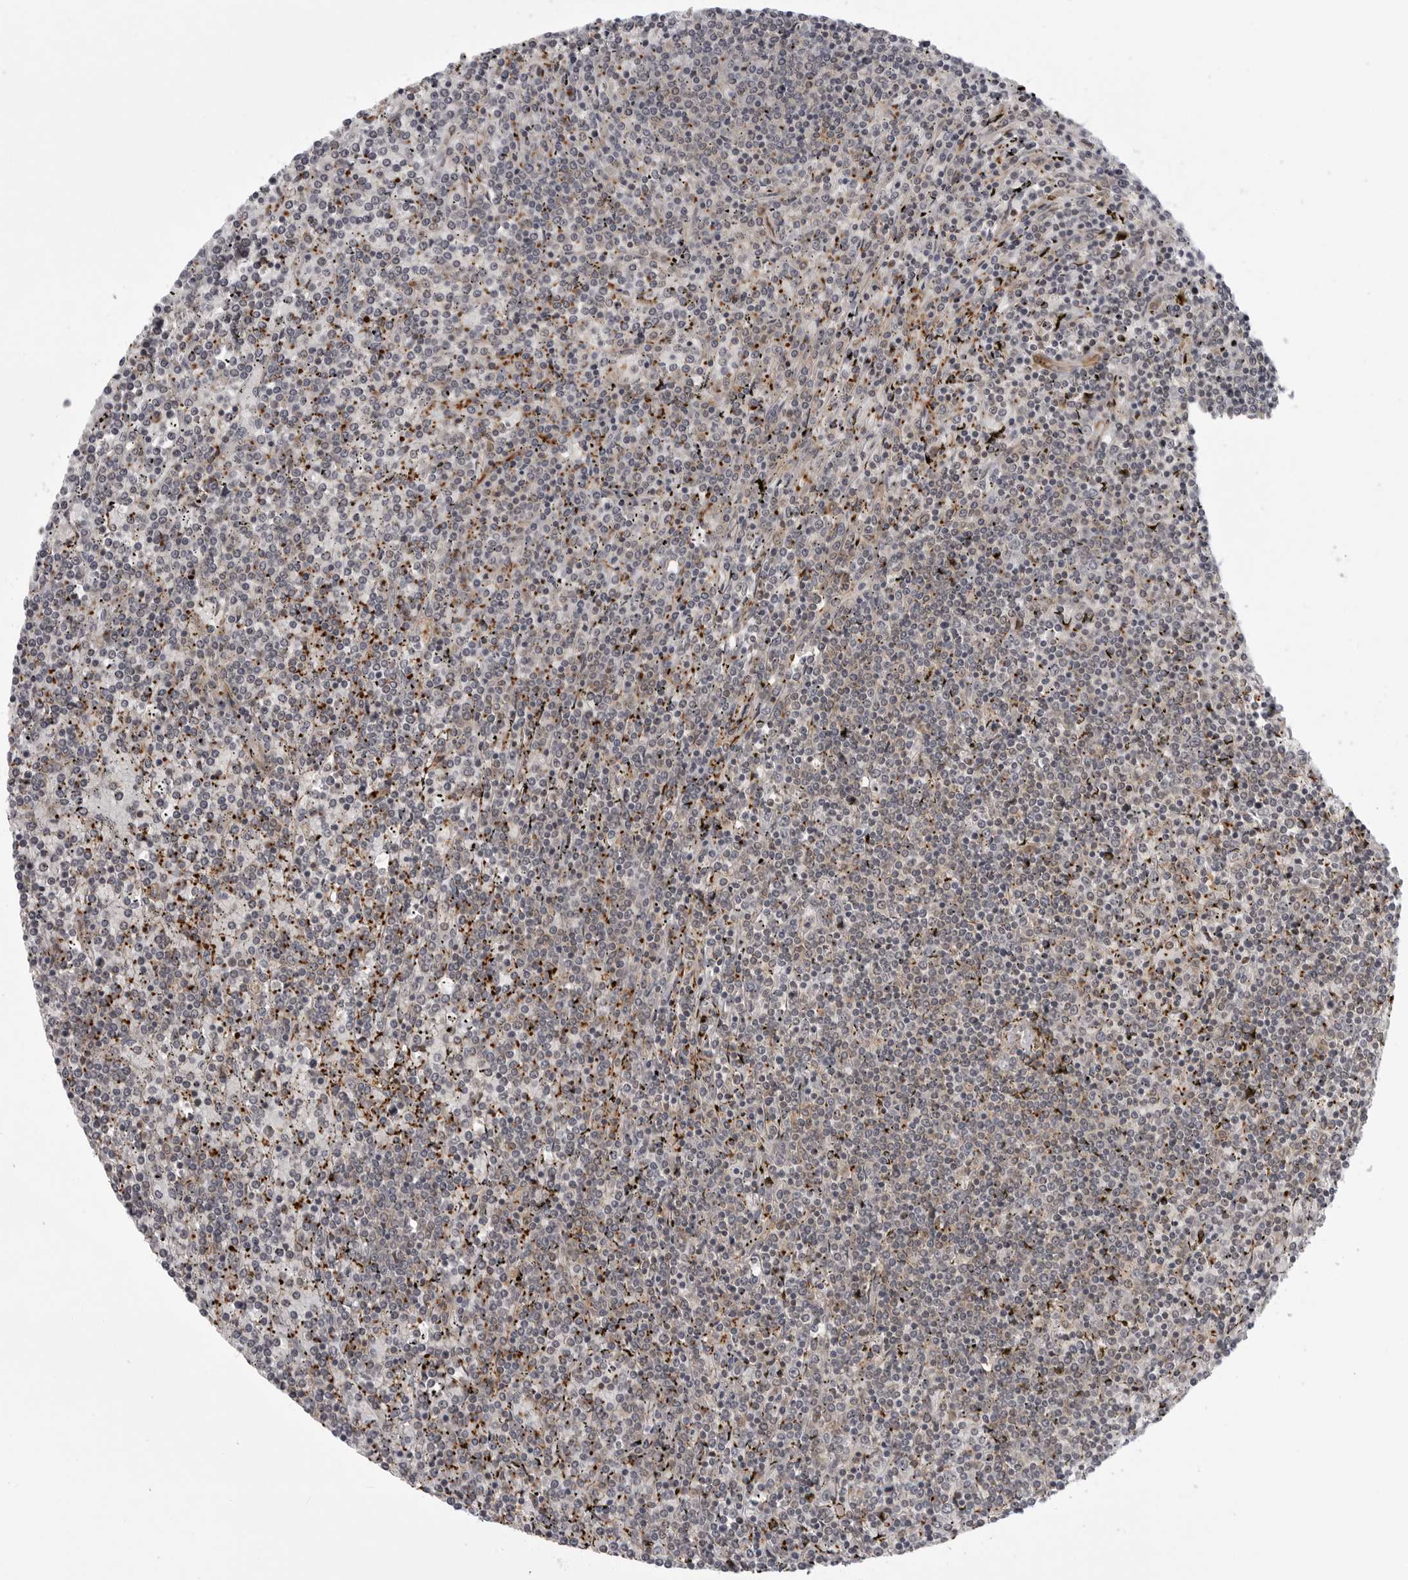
{"staining": {"intensity": "weak", "quantity": "25%-75%", "location": "cytoplasmic/membranous"}, "tissue": "lymphoma", "cell_type": "Tumor cells", "image_type": "cancer", "snomed": [{"axis": "morphology", "description": "Malignant lymphoma, non-Hodgkin's type, Low grade"}, {"axis": "topography", "description": "Spleen"}], "caption": "Lymphoma stained for a protein (brown) demonstrates weak cytoplasmic/membranous positive staining in about 25%-75% of tumor cells.", "gene": "TUT4", "patient": {"sex": "female", "age": 19}}